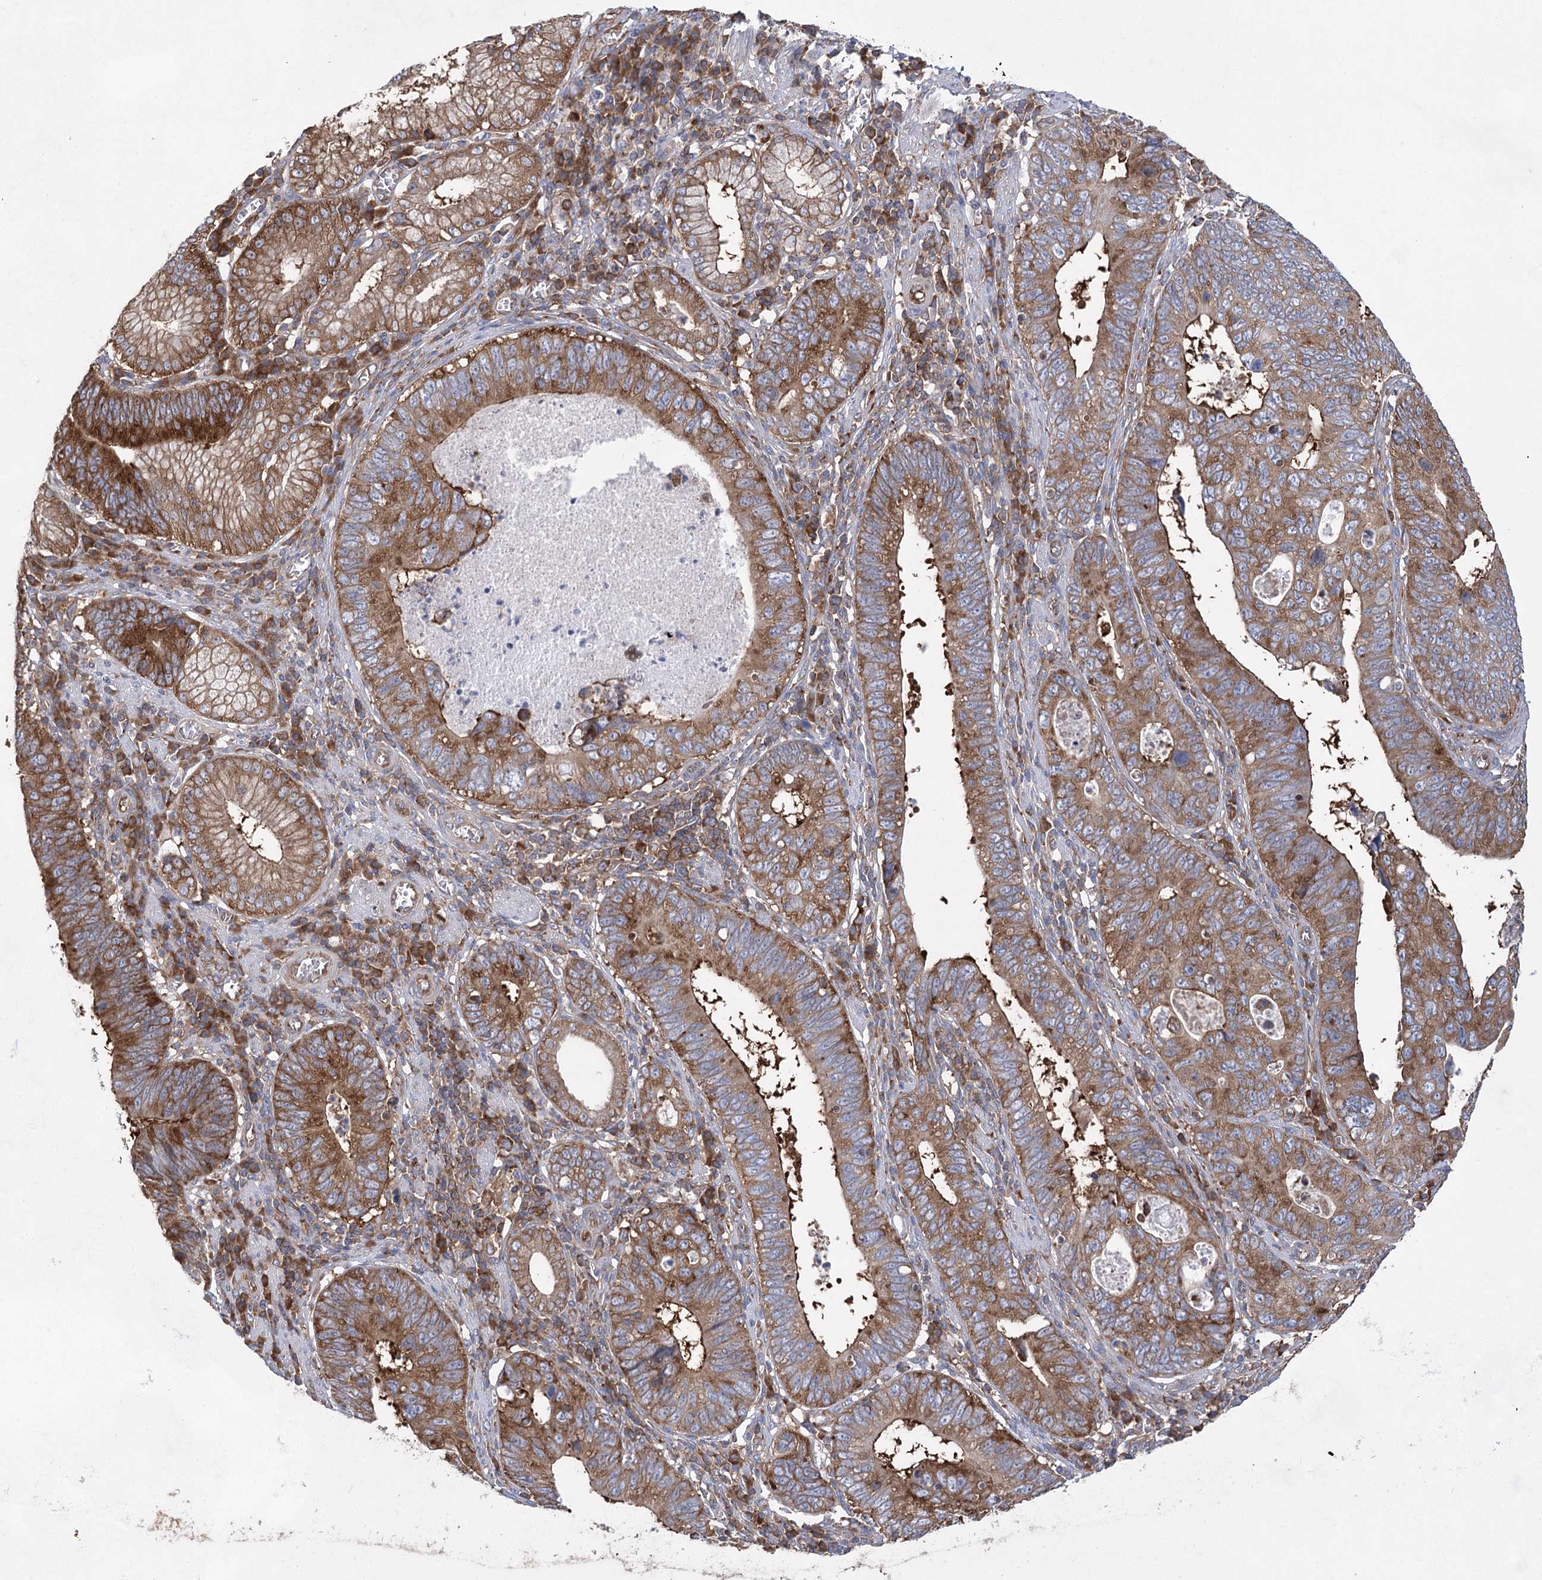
{"staining": {"intensity": "strong", "quantity": ">75%", "location": "cytoplasmic/membranous"}, "tissue": "stomach cancer", "cell_type": "Tumor cells", "image_type": "cancer", "snomed": [{"axis": "morphology", "description": "Adenocarcinoma, NOS"}, {"axis": "topography", "description": "Stomach"}], "caption": "Stomach cancer was stained to show a protein in brown. There is high levels of strong cytoplasmic/membranous staining in about >75% of tumor cells. The protein of interest is stained brown, and the nuclei are stained in blue (DAB (3,3'-diaminobenzidine) IHC with brightfield microscopy, high magnification).", "gene": "EIF3A", "patient": {"sex": "male", "age": 59}}